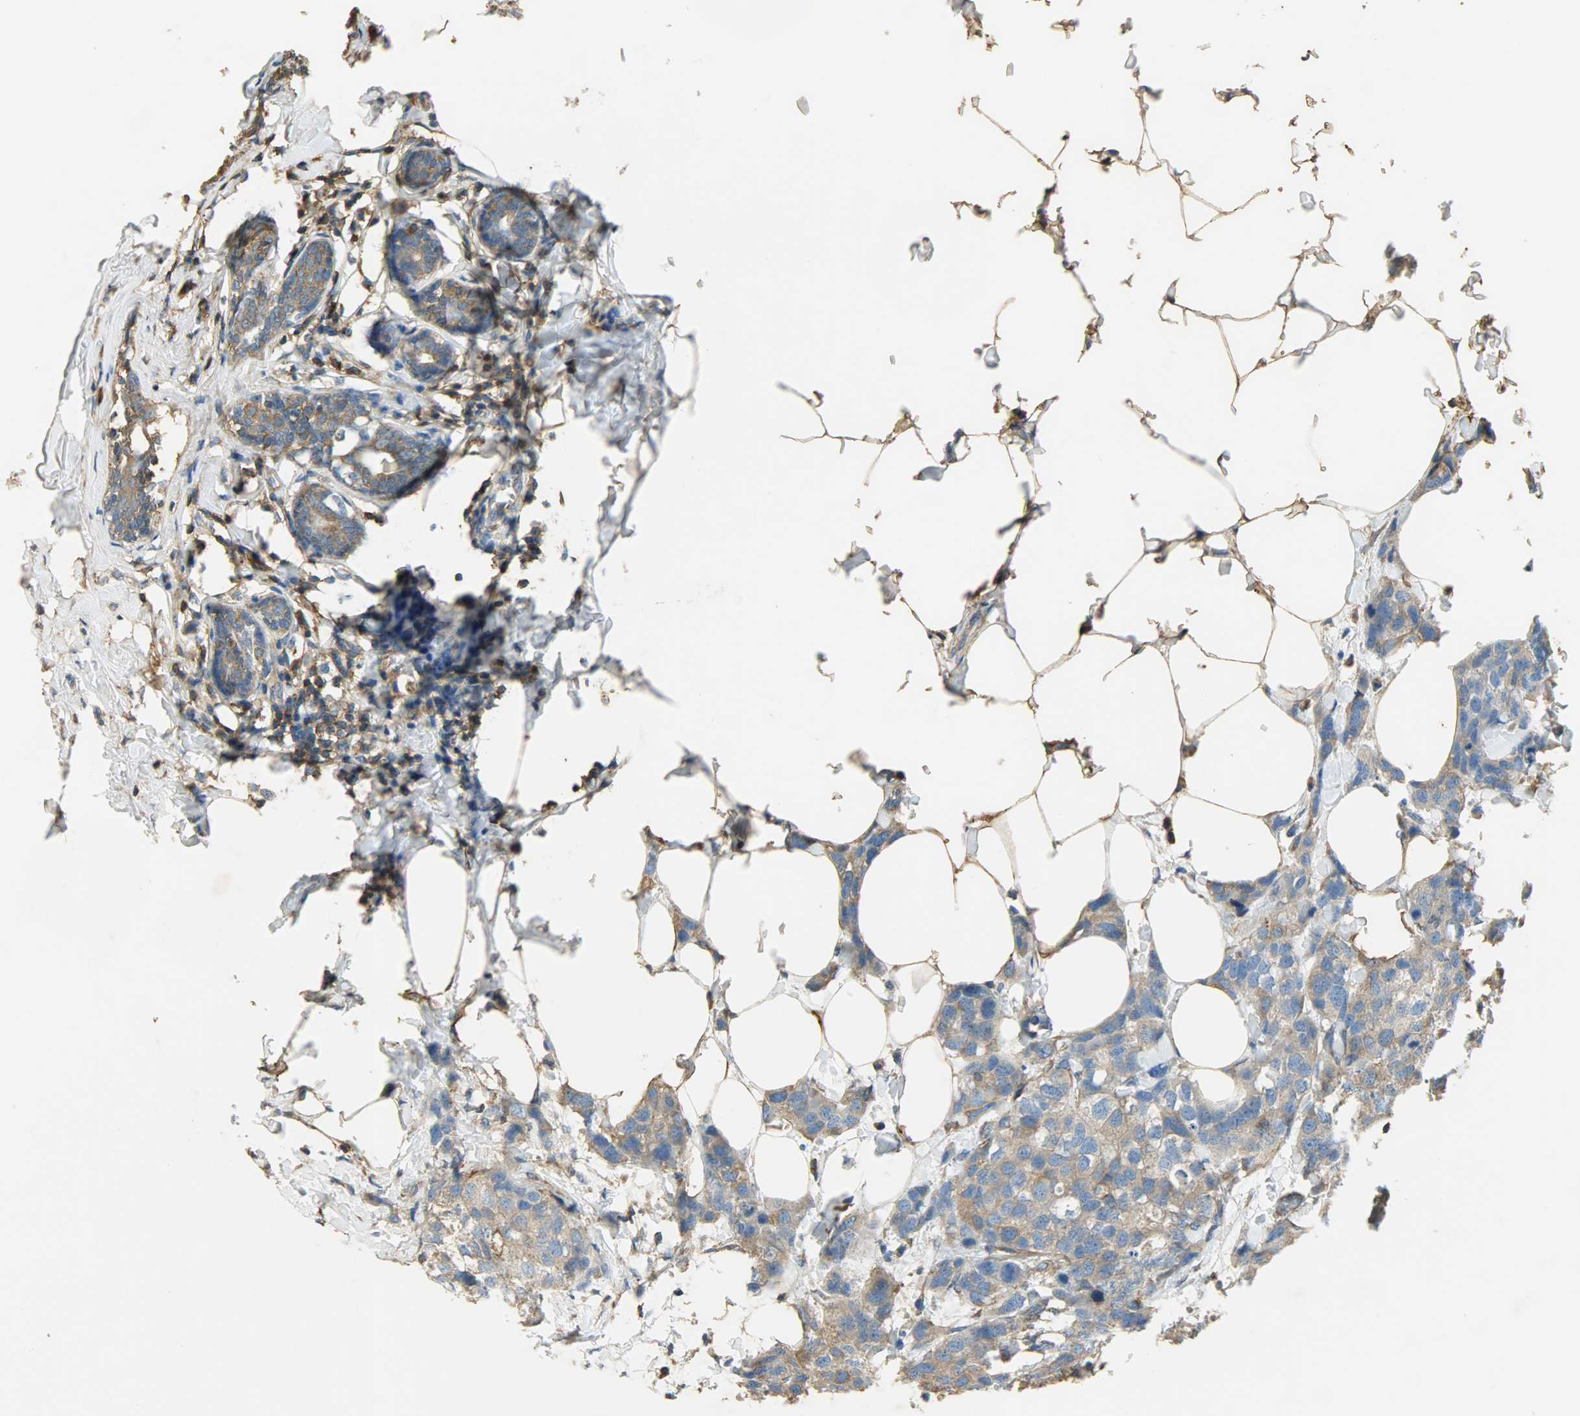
{"staining": {"intensity": "weak", "quantity": ">75%", "location": "cytoplasmic/membranous"}, "tissue": "breast cancer", "cell_type": "Tumor cells", "image_type": "cancer", "snomed": [{"axis": "morphology", "description": "Normal tissue, NOS"}, {"axis": "morphology", "description": "Duct carcinoma"}, {"axis": "topography", "description": "Breast"}], "caption": "Protein staining reveals weak cytoplasmic/membranous staining in about >75% of tumor cells in infiltrating ductal carcinoma (breast).", "gene": "ANXA6", "patient": {"sex": "female", "age": 50}}